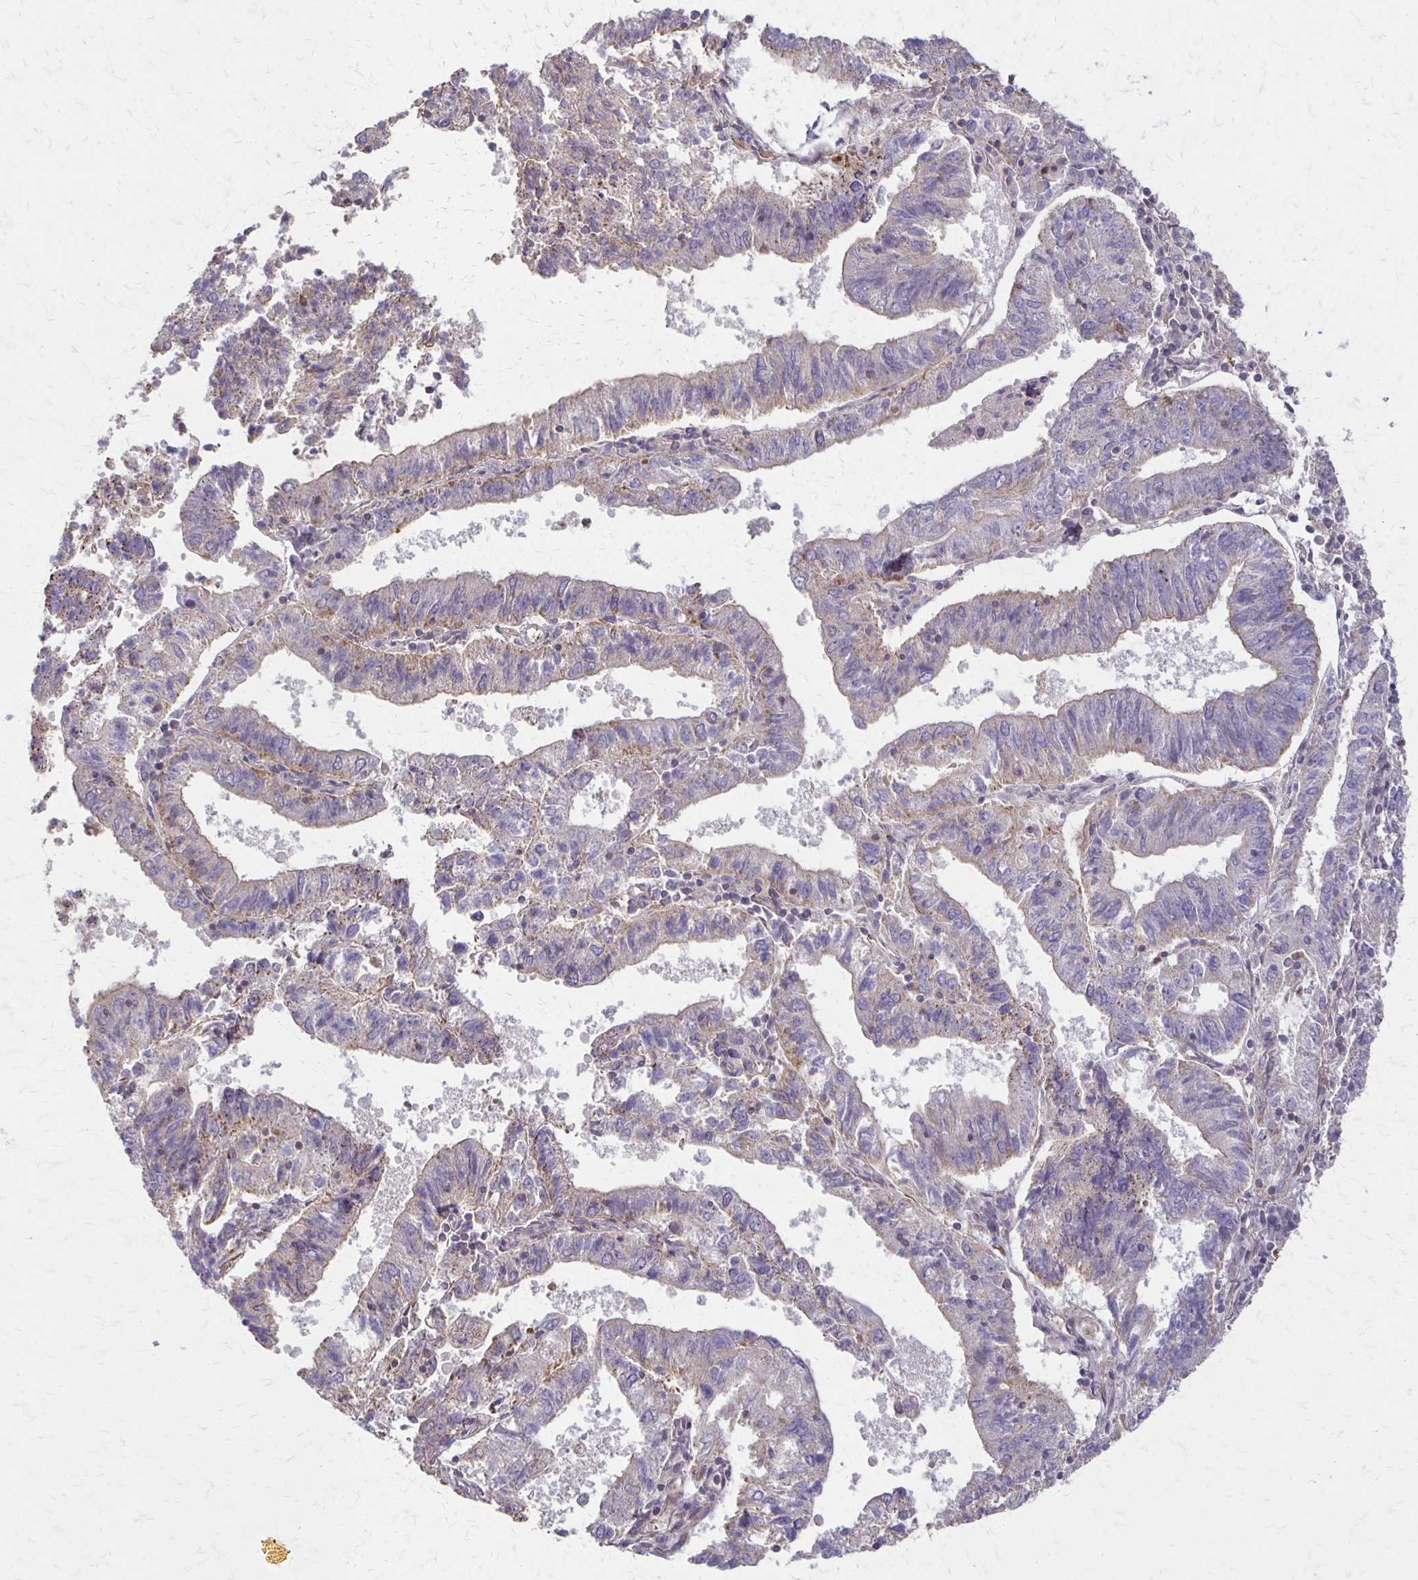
{"staining": {"intensity": "negative", "quantity": "none", "location": "none"}, "tissue": "endometrial cancer", "cell_type": "Tumor cells", "image_type": "cancer", "snomed": [{"axis": "morphology", "description": "Adenocarcinoma, NOS"}, {"axis": "topography", "description": "Endometrium"}], "caption": "This is an IHC histopathology image of endometrial cancer. There is no positivity in tumor cells.", "gene": "EIF4EBP2", "patient": {"sex": "female", "age": 82}}